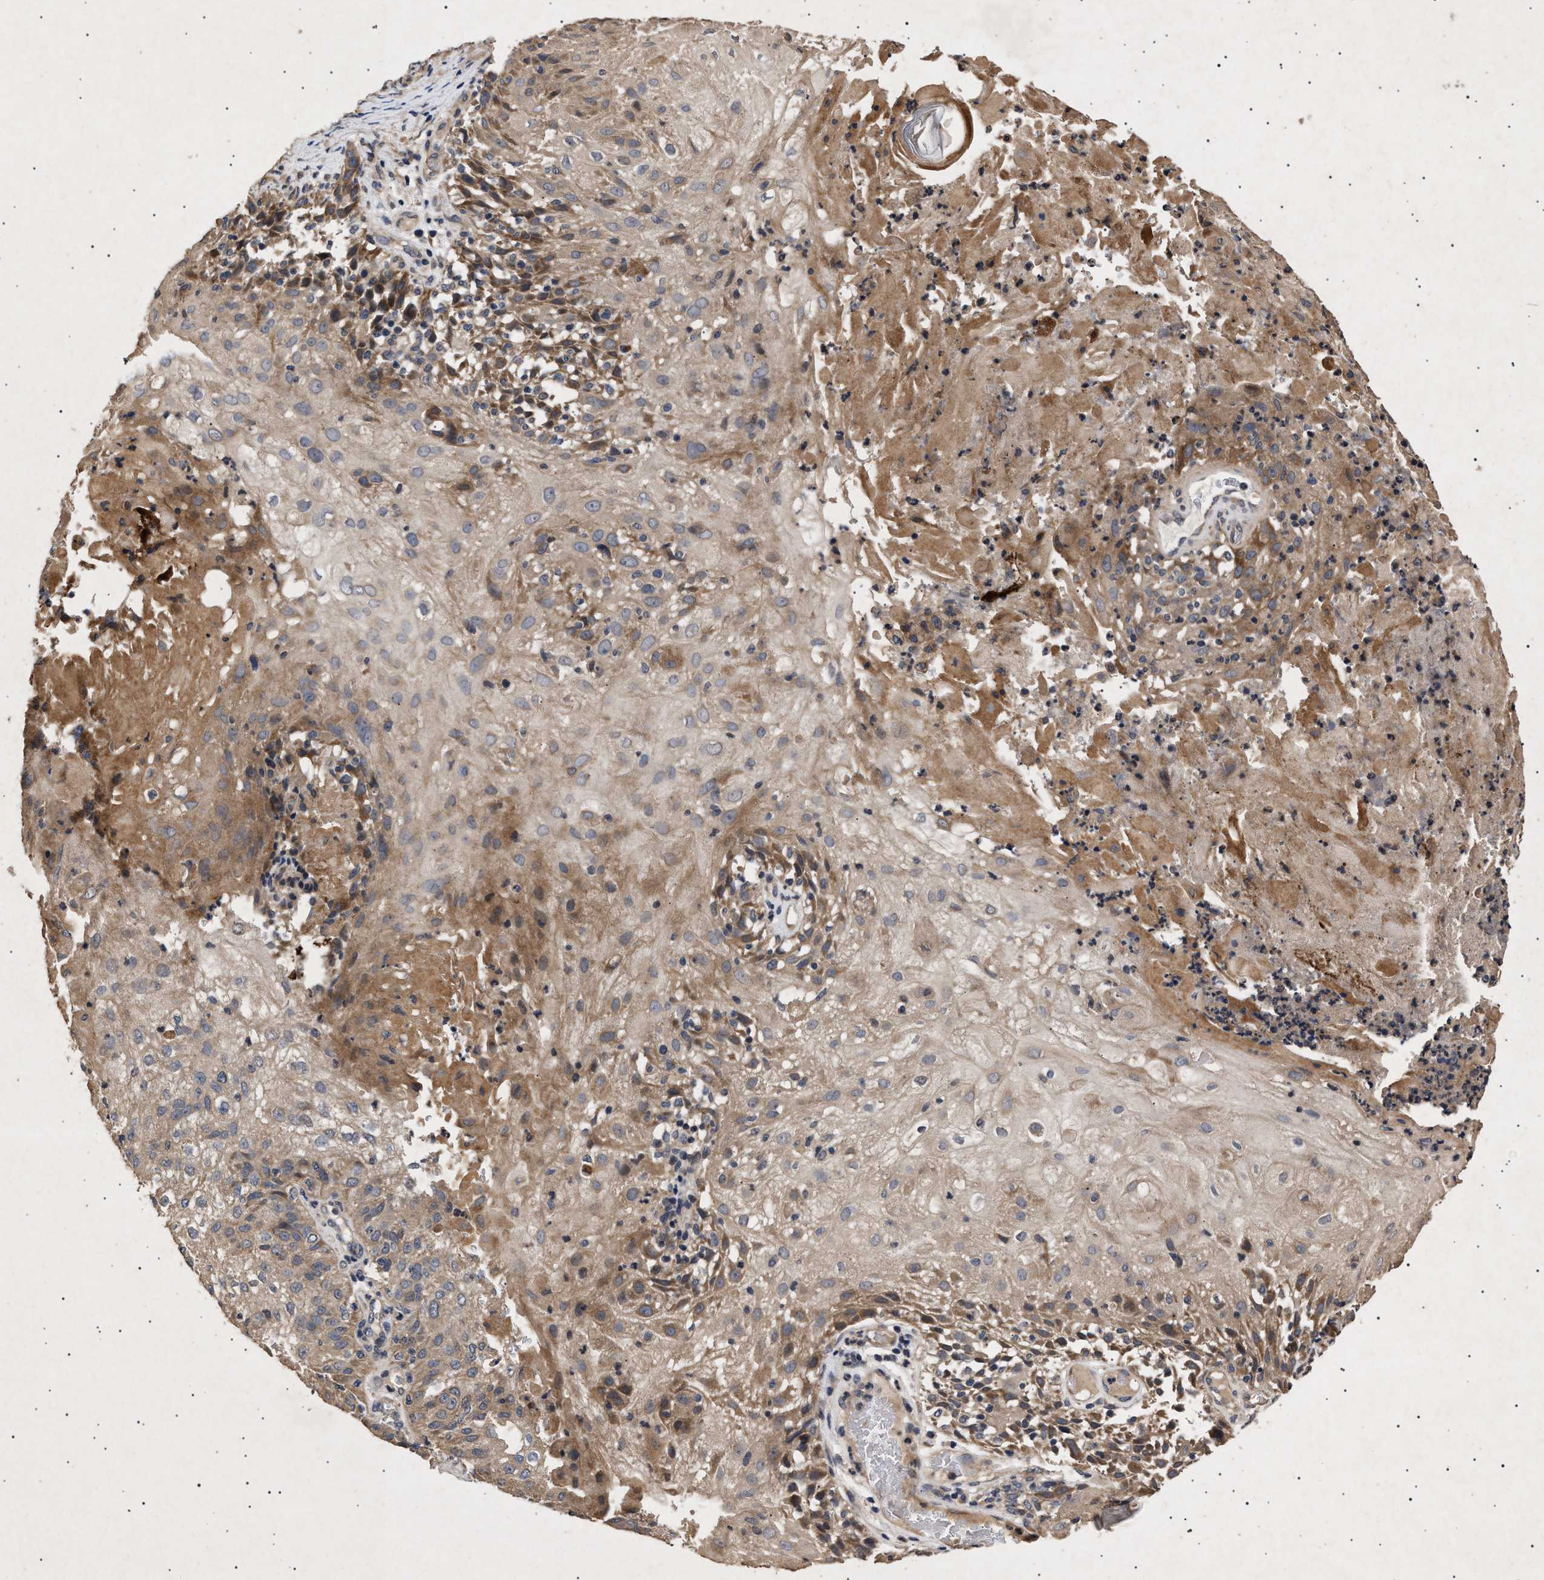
{"staining": {"intensity": "moderate", "quantity": "<25%", "location": "cytoplasmic/membranous"}, "tissue": "skin cancer", "cell_type": "Tumor cells", "image_type": "cancer", "snomed": [{"axis": "morphology", "description": "Normal tissue, NOS"}, {"axis": "morphology", "description": "Squamous cell carcinoma, NOS"}, {"axis": "topography", "description": "Skin"}], "caption": "The immunohistochemical stain highlights moderate cytoplasmic/membranous staining in tumor cells of skin cancer (squamous cell carcinoma) tissue. The protein of interest is shown in brown color, while the nuclei are stained blue.", "gene": "ITGB5", "patient": {"sex": "female", "age": 83}}